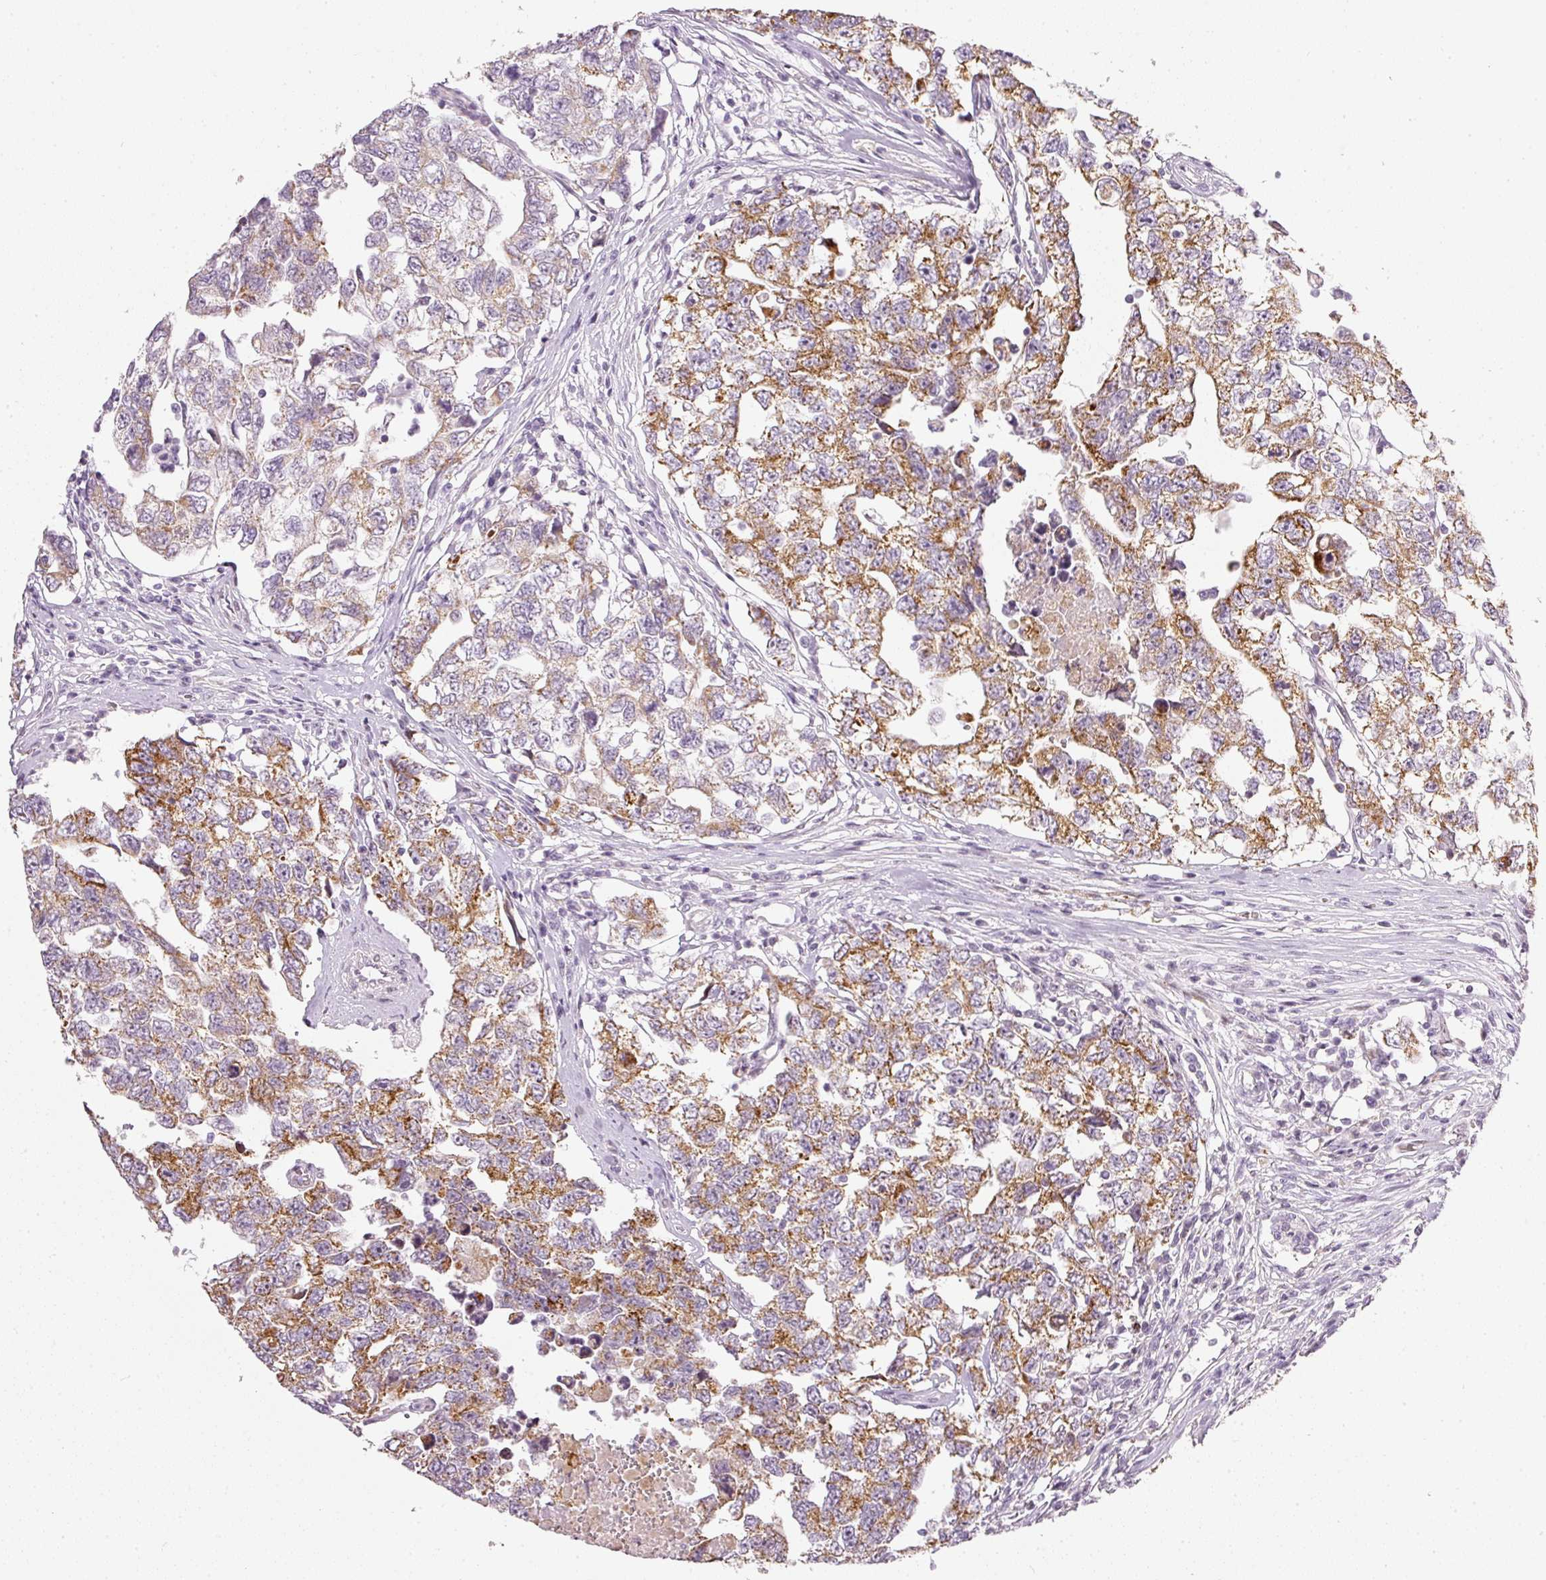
{"staining": {"intensity": "moderate", "quantity": ">75%", "location": "cytoplasmic/membranous"}, "tissue": "testis cancer", "cell_type": "Tumor cells", "image_type": "cancer", "snomed": [{"axis": "morphology", "description": "Carcinoma, Embryonal, NOS"}, {"axis": "topography", "description": "Testis"}], "caption": "High-magnification brightfield microscopy of embryonal carcinoma (testis) stained with DAB (3,3'-diaminobenzidine) (brown) and counterstained with hematoxylin (blue). tumor cells exhibit moderate cytoplasmic/membranous positivity is seen in approximately>75% of cells.", "gene": "NRDE2", "patient": {"sex": "male", "age": 22}}